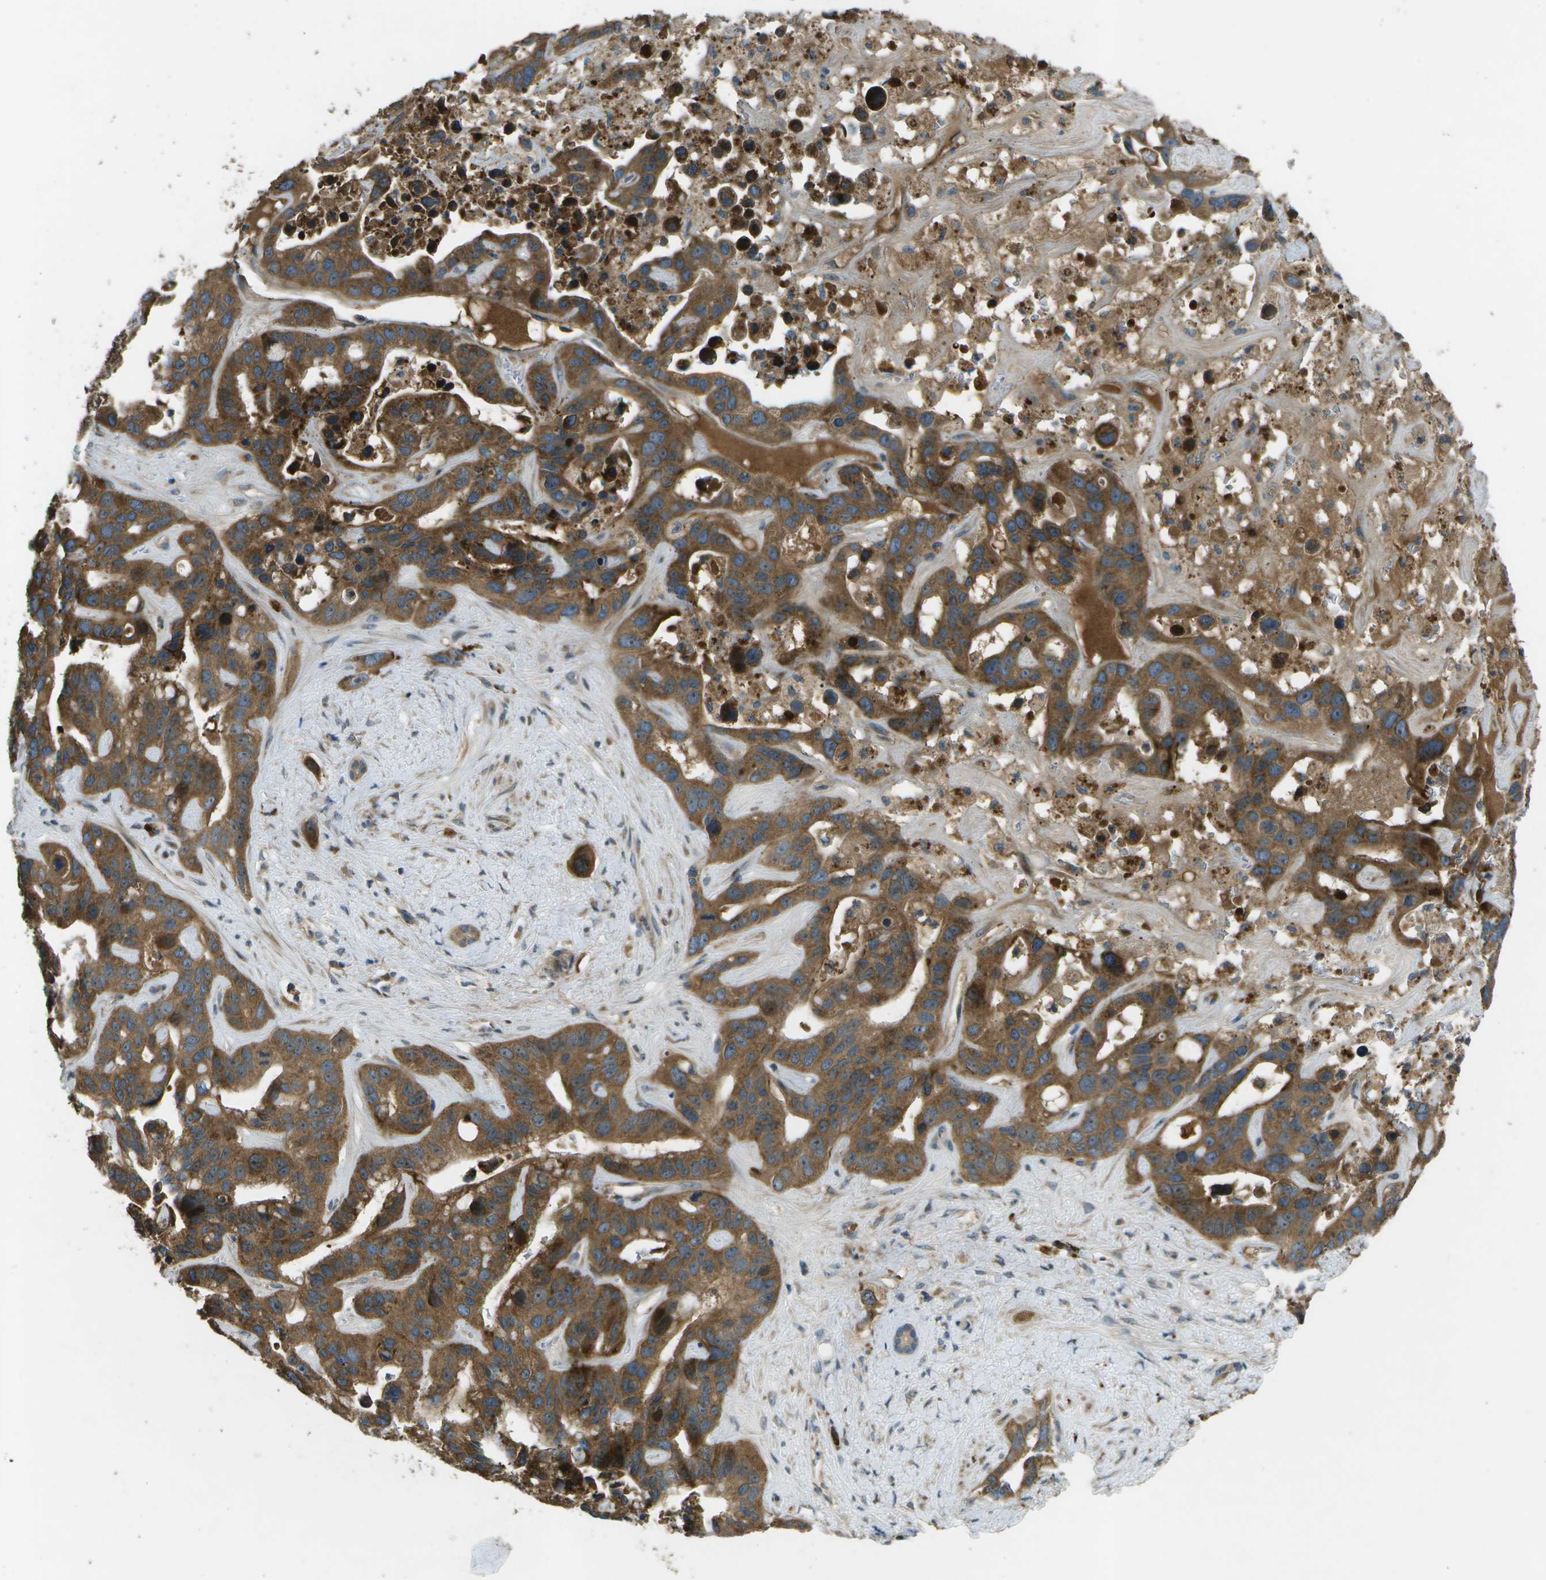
{"staining": {"intensity": "moderate", "quantity": ">75%", "location": "cytoplasmic/membranous"}, "tissue": "liver cancer", "cell_type": "Tumor cells", "image_type": "cancer", "snomed": [{"axis": "morphology", "description": "Cholangiocarcinoma"}, {"axis": "topography", "description": "Liver"}], "caption": "High-power microscopy captured an IHC image of liver cancer, revealing moderate cytoplasmic/membranous expression in about >75% of tumor cells.", "gene": "PXYLP1", "patient": {"sex": "female", "age": 65}}